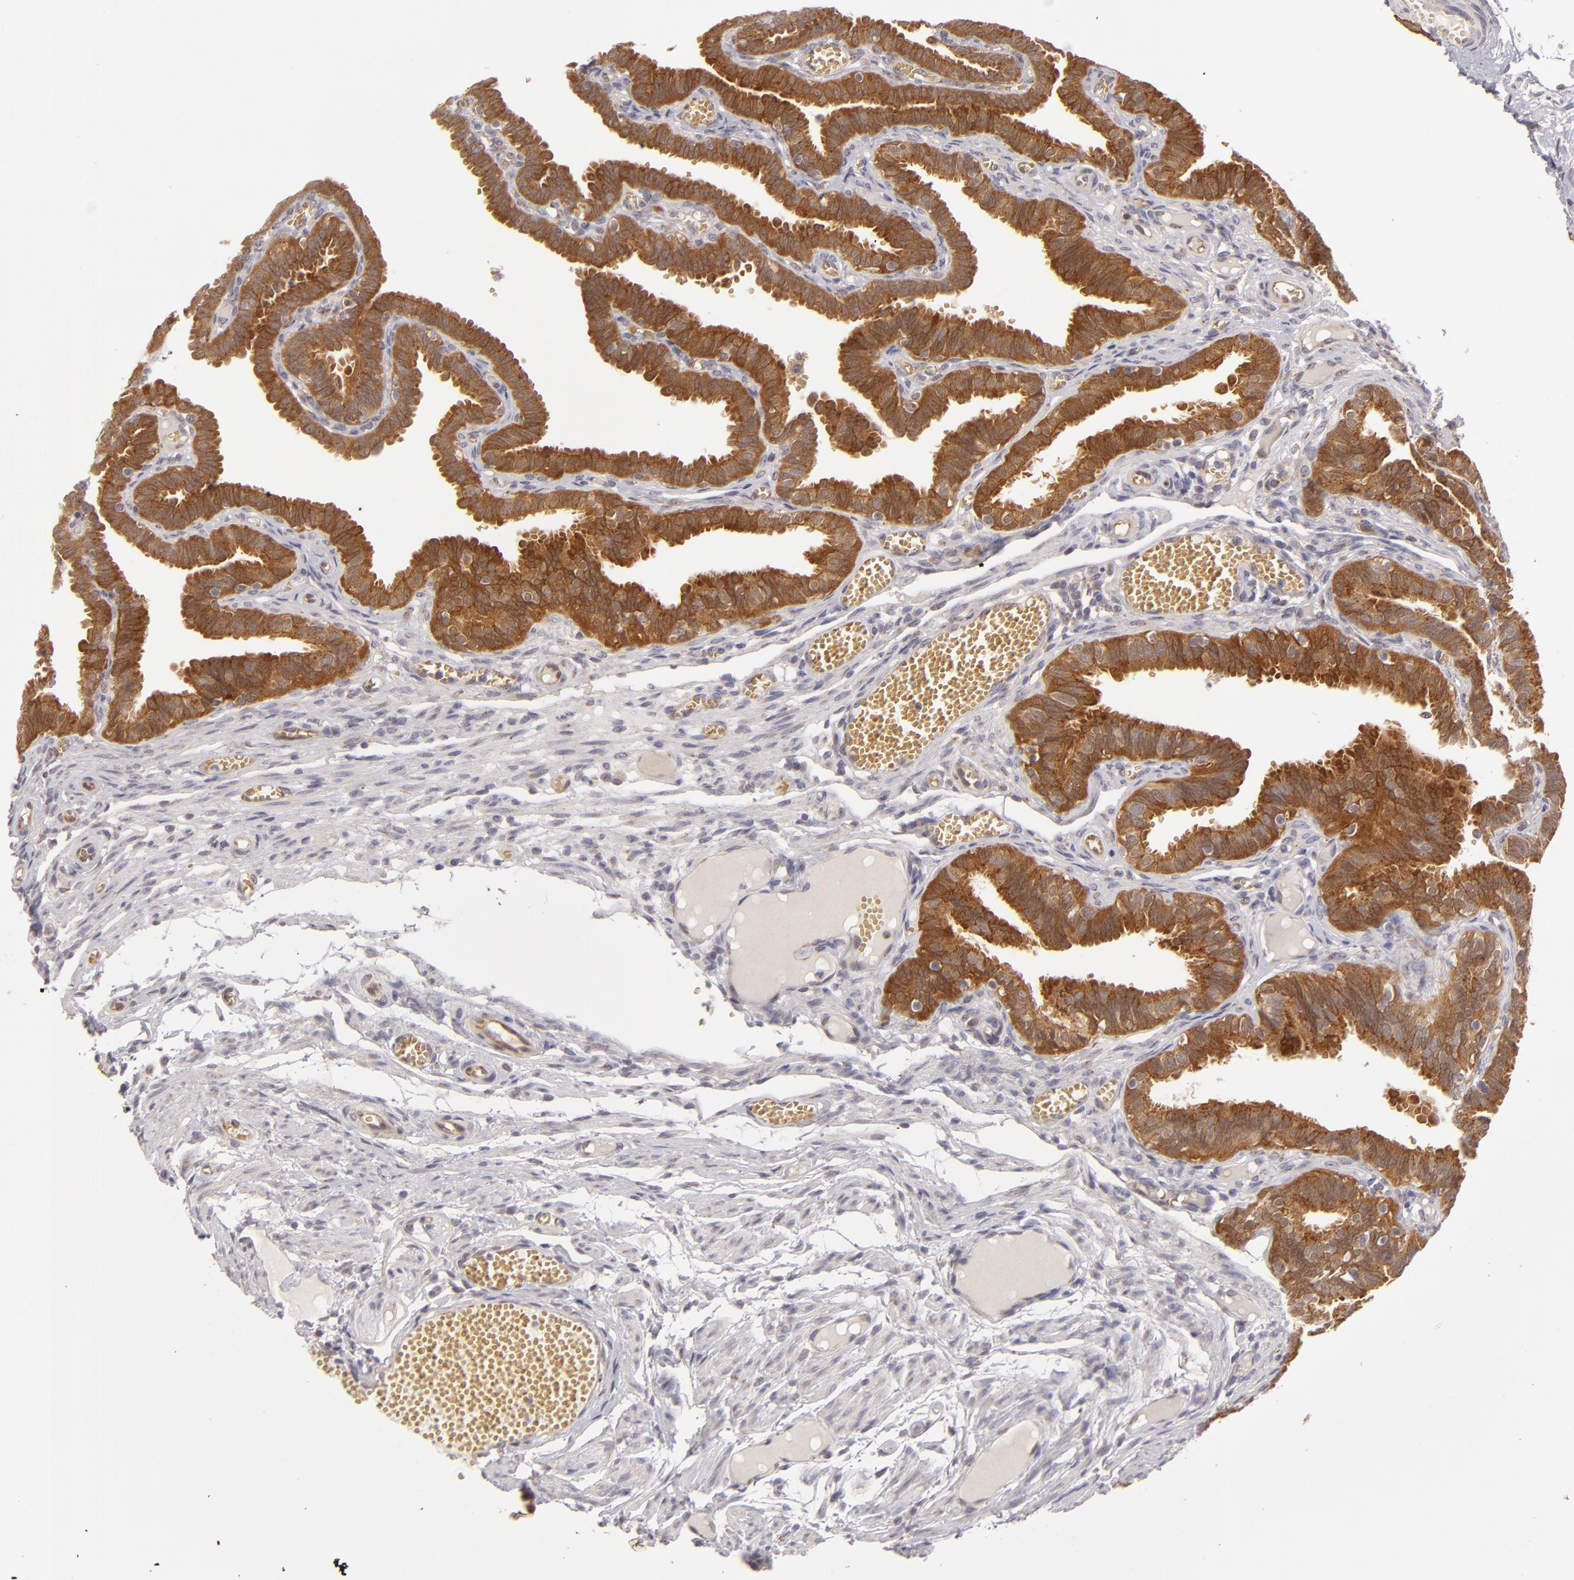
{"staining": {"intensity": "strong", "quantity": ">75%", "location": "cytoplasmic/membranous"}, "tissue": "fallopian tube", "cell_type": "Glandular cells", "image_type": "normal", "snomed": [{"axis": "morphology", "description": "Normal tissue, NOS"}, {"axis": "topography", "description": "Fallopian tube"}], "caption": "The micrograph demonstrates immunohistochemical staining of normal fallopian tube. There is strong cytoplasmic/membranous staining is appreciated in about >75% of glandular cells. Using DAB (brown) and hematoxylin (blue) stains, captured at high magnification using brightfield microscopy.", "gene": "SH2D4A", "patient": {"sex": "female", "age": 29}}